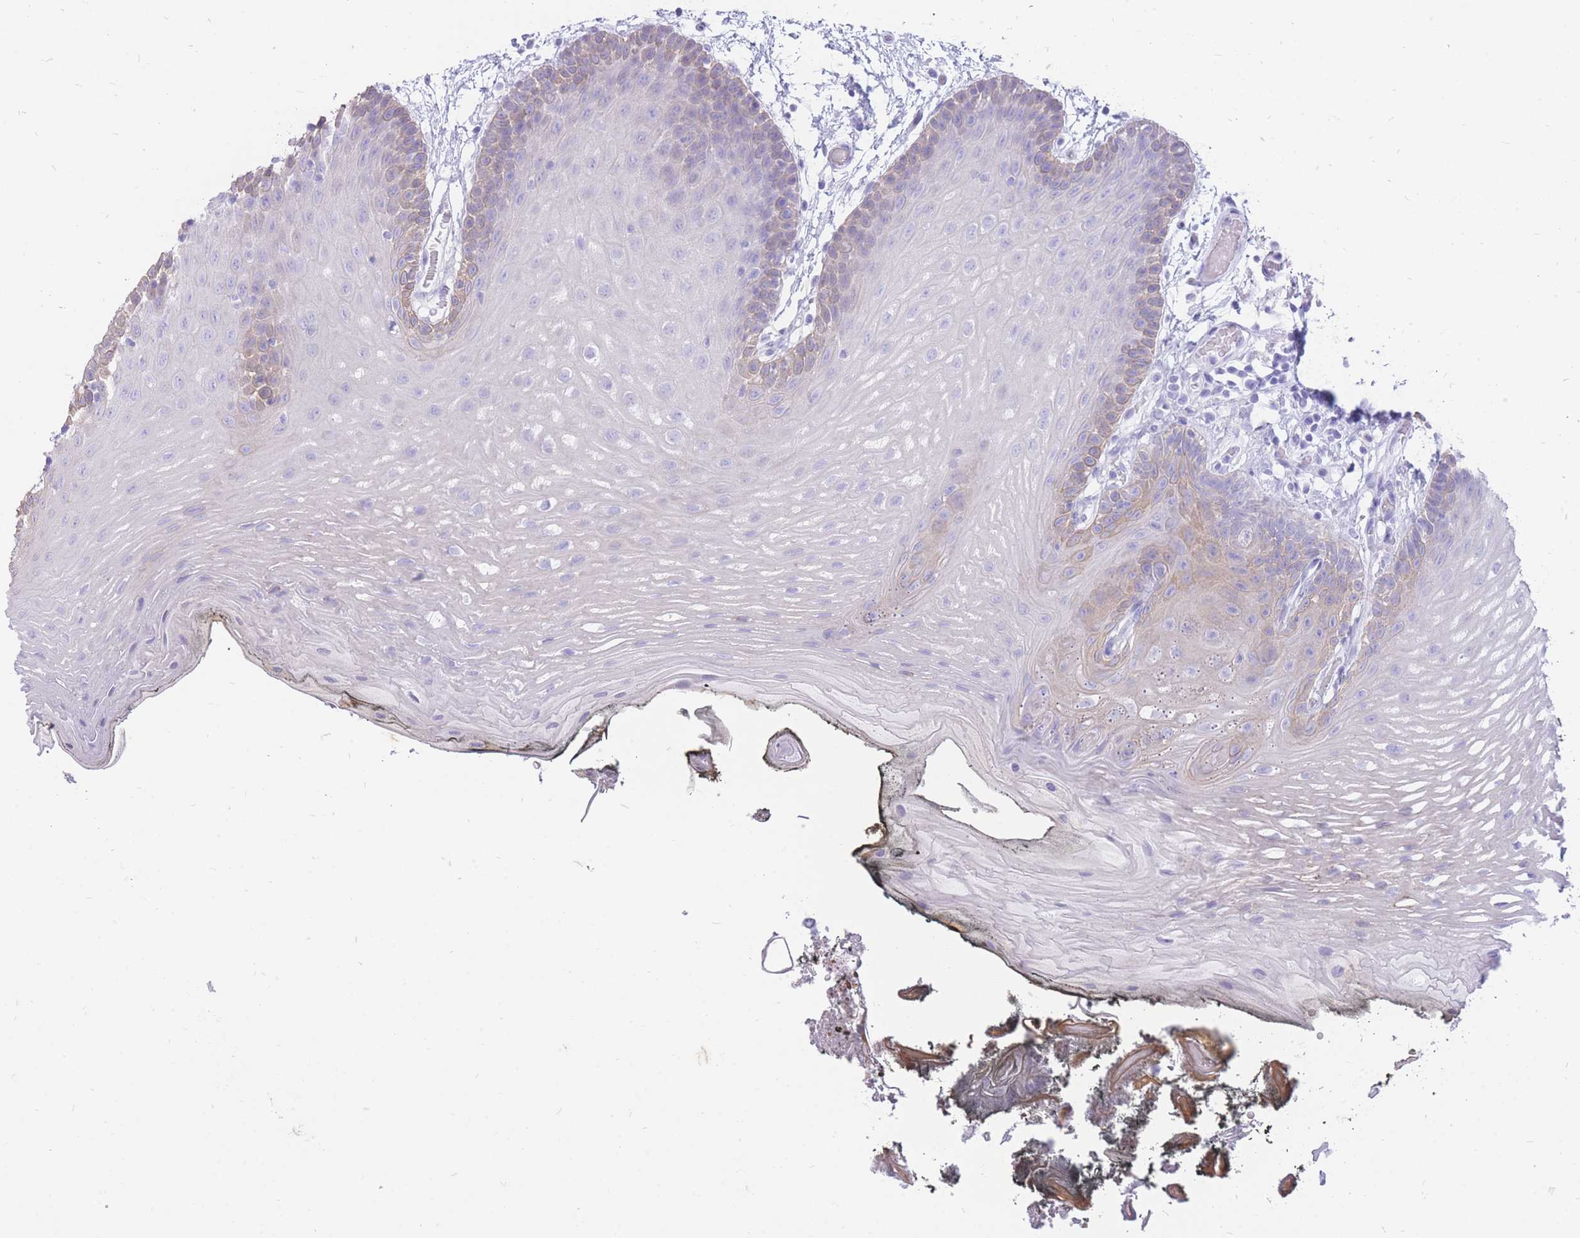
{"staining": {"intensity": "weak", "quantity": "<25%", "location": "cytoplasmic/membranous"}, "tissue": "oral mucosa", "cell_type": "Squamous epithelial cells", "image_type": "normal", "snomed": [{"axis": "morphology", "description": "Normal tissue, NOS"}, {"axis": "morphology", "description": "Squamous cell carcinoma, NOS"}, {"axis": "topography", "description": "Oral tissue"}, {"axis": "topography", "description": "Head-Neck"}], "caption": "There is no significant positivity in squamous epithelial cells of oral mucosa. The staining was performed using DAB to visualize the protein expression in brown, while the nuclei were stained in blue with hematoxylin (Magnification: 20x).", "gene": "ZFP37", "patient": {"sex": "female", "age": 81}}